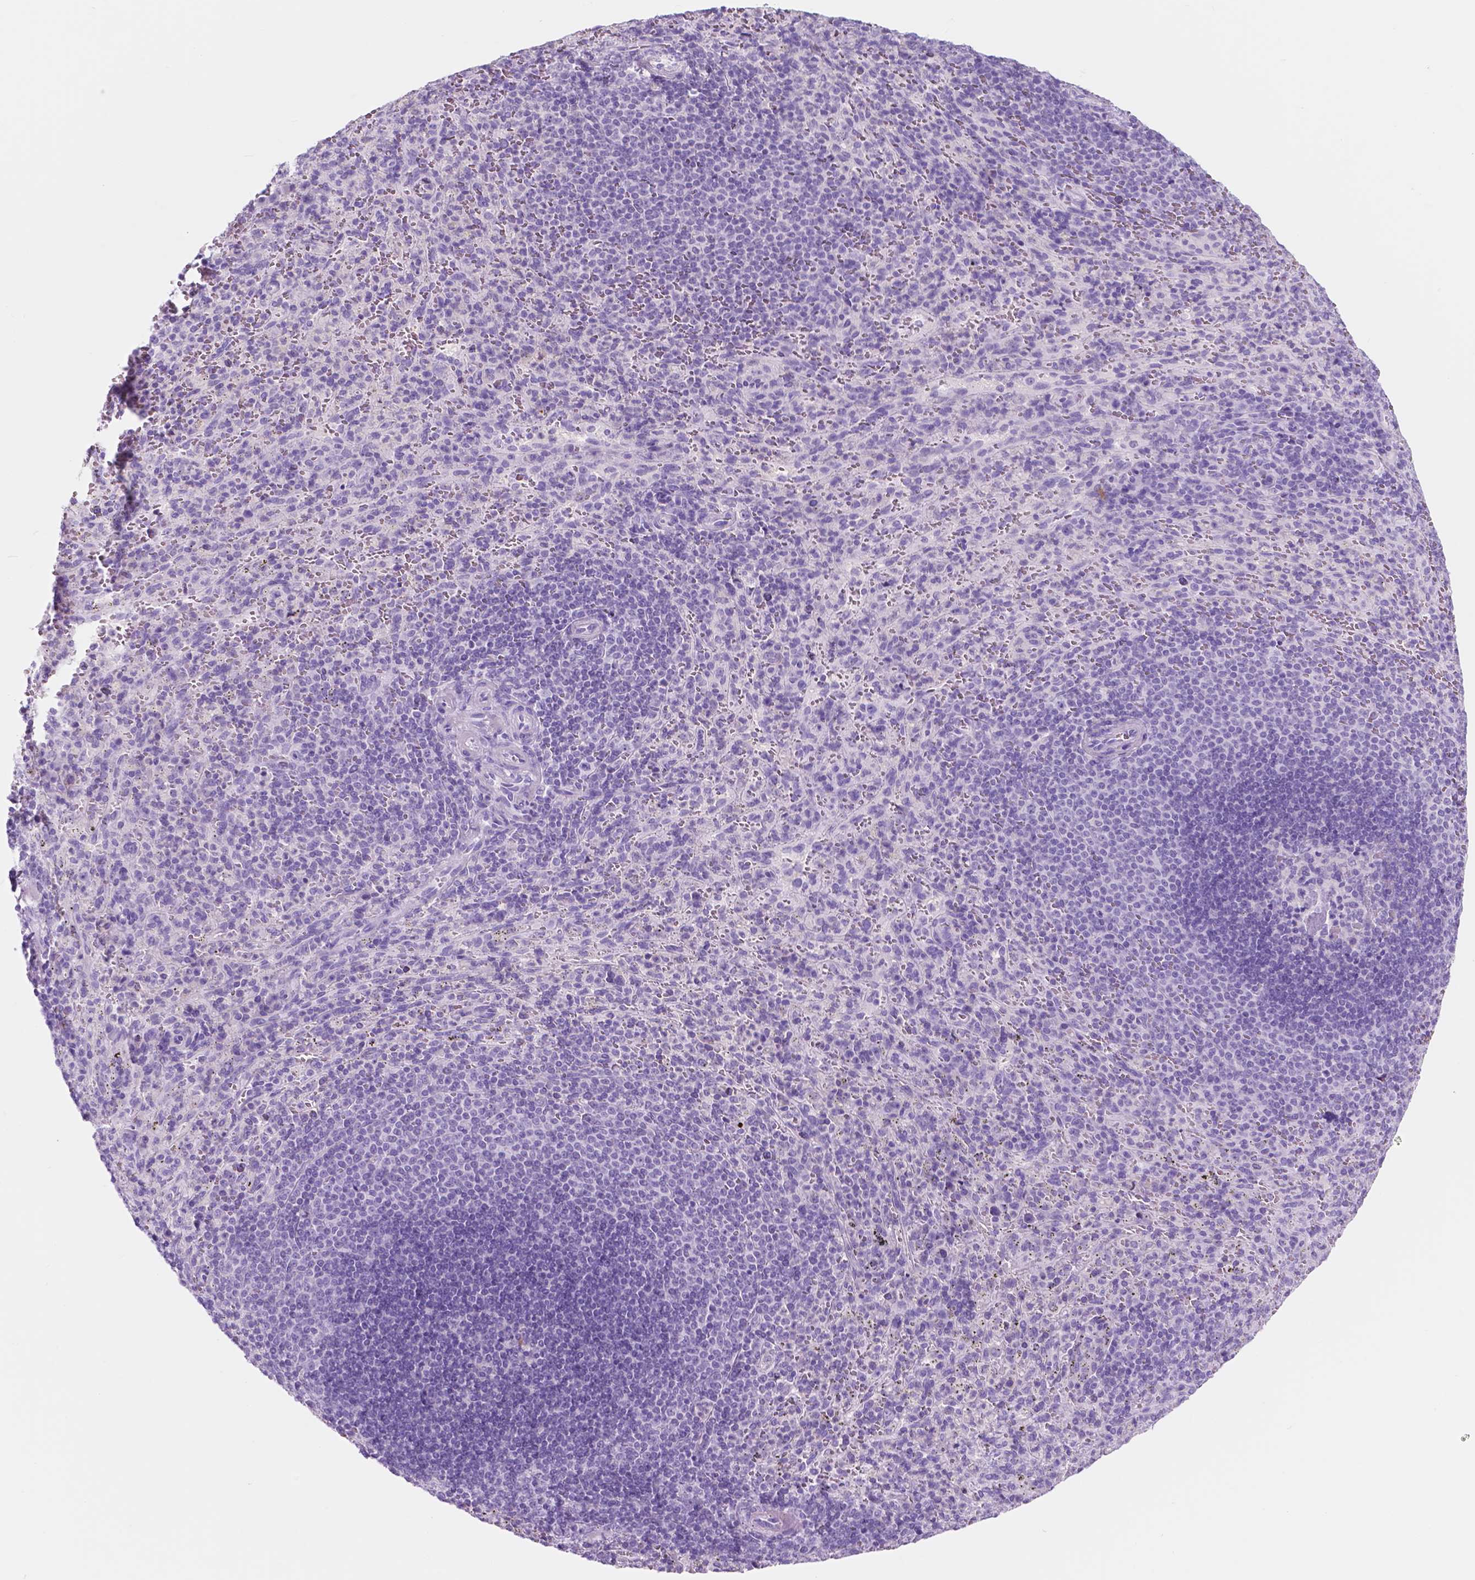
{"staining": {"intensity": "negative", "quantity": "none", "location": "none"}, "tissue": "spleen", "cell_type": "Cells in red pulp", "image_type": "normal", "snomed": [{"axis": "morphology", "description": "Normal tissue, NOS"}, {"axis": "topography", "description": "Spleen"}], "caption": "This is an immunohistochemistry (IHC) histopathology image of normal human spleen. There is no positivity in cells in red pulp.", "gene": "CUZD1", "patient": {"sex": "male", "age": 57}}